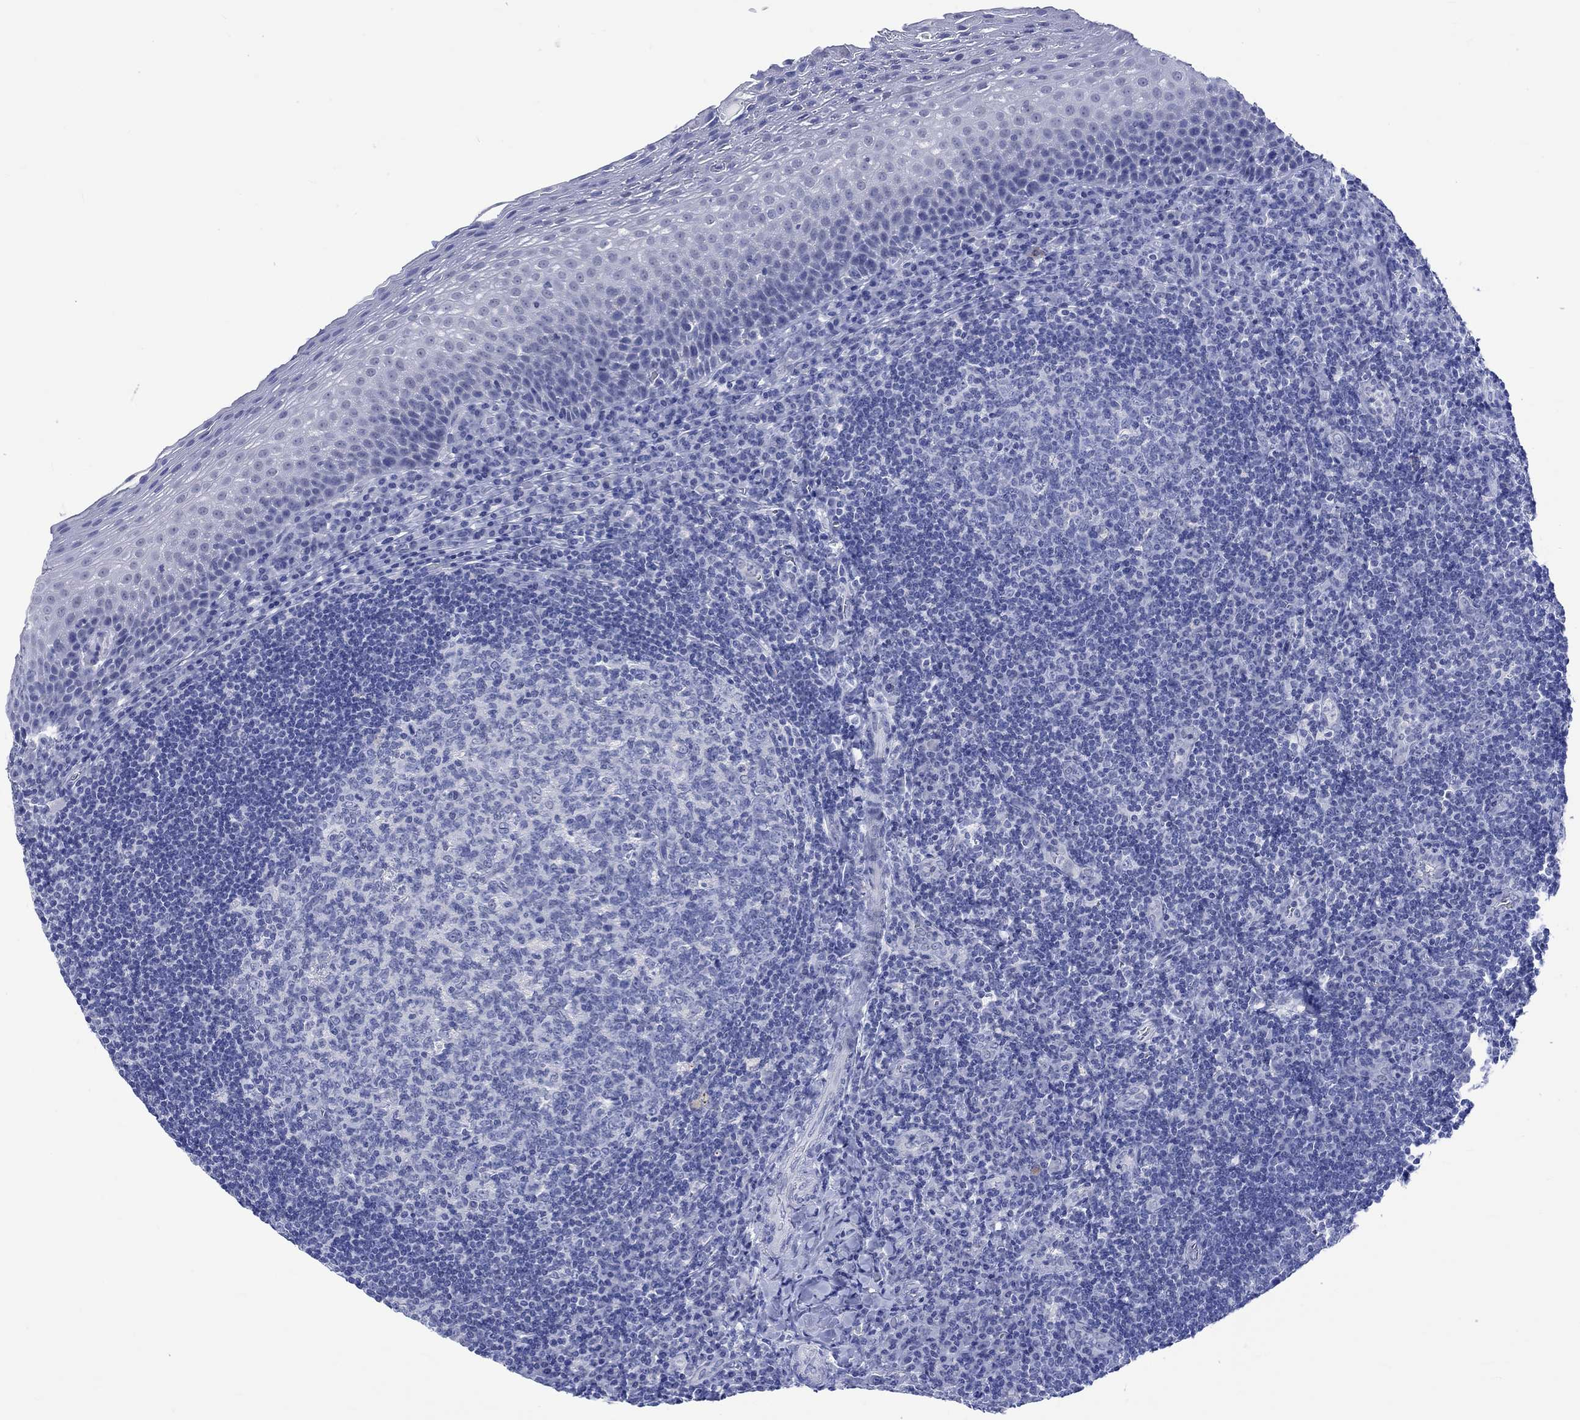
{"staining": {"intensity": "negative", "quantity": "none", "location": "none"}, "tissue": "tonsil", "cell_type": "Germinal center cells", "image_type": "normal", "snomed": [{"axis": "morphology", "description": "Normal tissue, NOS"}, {"axis": "morphology", "description": "Inflammation, NOS"}, {"axis": "topography", "description": "Tonsil"}], "caption": "DAB (3,3'-diaminobenzidine) immunohistochemical staining of benign tonsil demonstrates no significant expression in germinal center cells. (DAB (3,3'-diaminobenzidine) IHC visualized using brightfield microscopy, high magnification).", "gene": "KLHL33", "patient": {"sex": "female", "age": 31}}